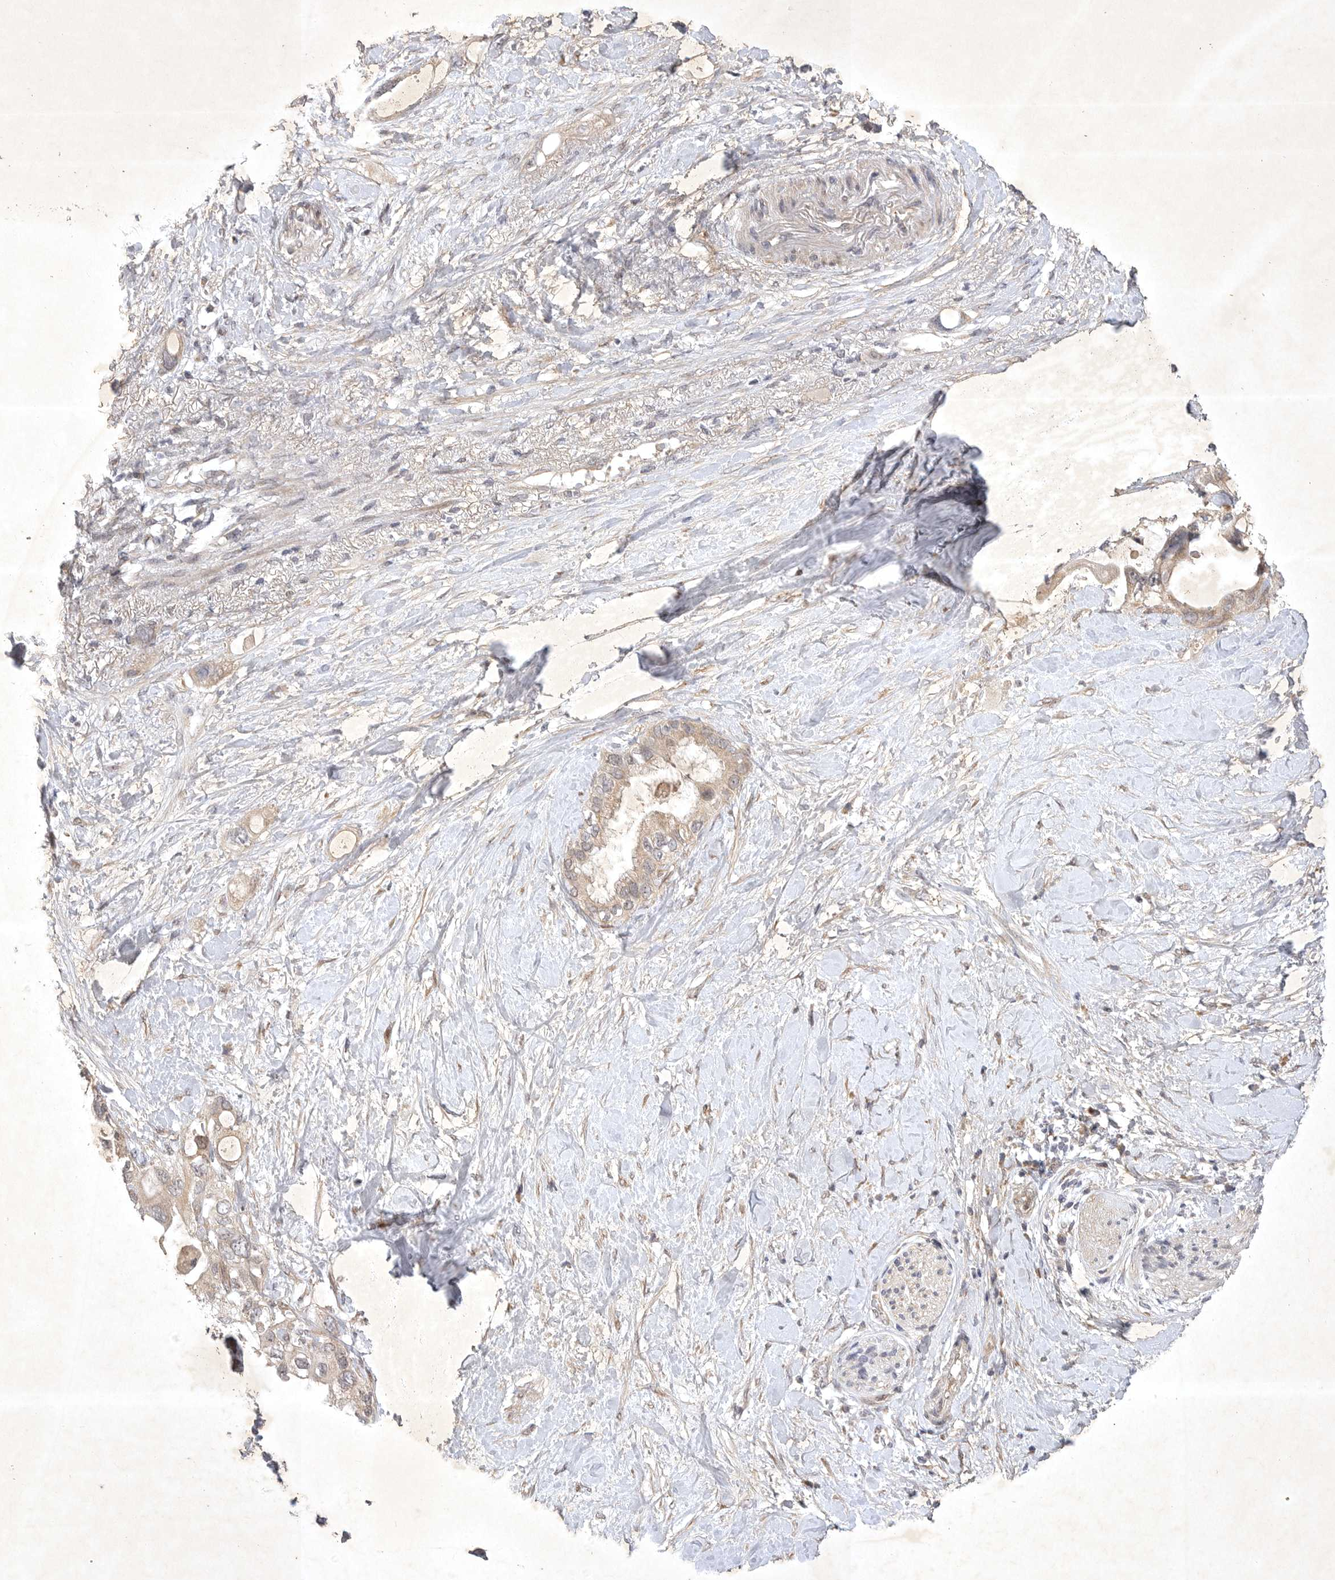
{"staining": {"intensity": "weak", "quantity": ">75%", "location": "cytoplasmic/membranous"}, "tissue": "pancreatic cancer", "cell_type": "Tumor cells", "image_type": "cancer", "snomed": [{"axis": "morphology", "description": "Adenocarcinoma, NOS"}, {"axis": "topography", "description": "Pancreas"}], "caption": "This photomicrograph exhibits pancreatic adenocarcinoma stained with immunohistochemistry to label a protein in brown. The cytoplasmic/membranous of tumor cells show weak positivity for the protein. Nuclei are counter-stained blue.", "gene": "PTPDC1", "patient": {"sex": "female", "age": 56}}